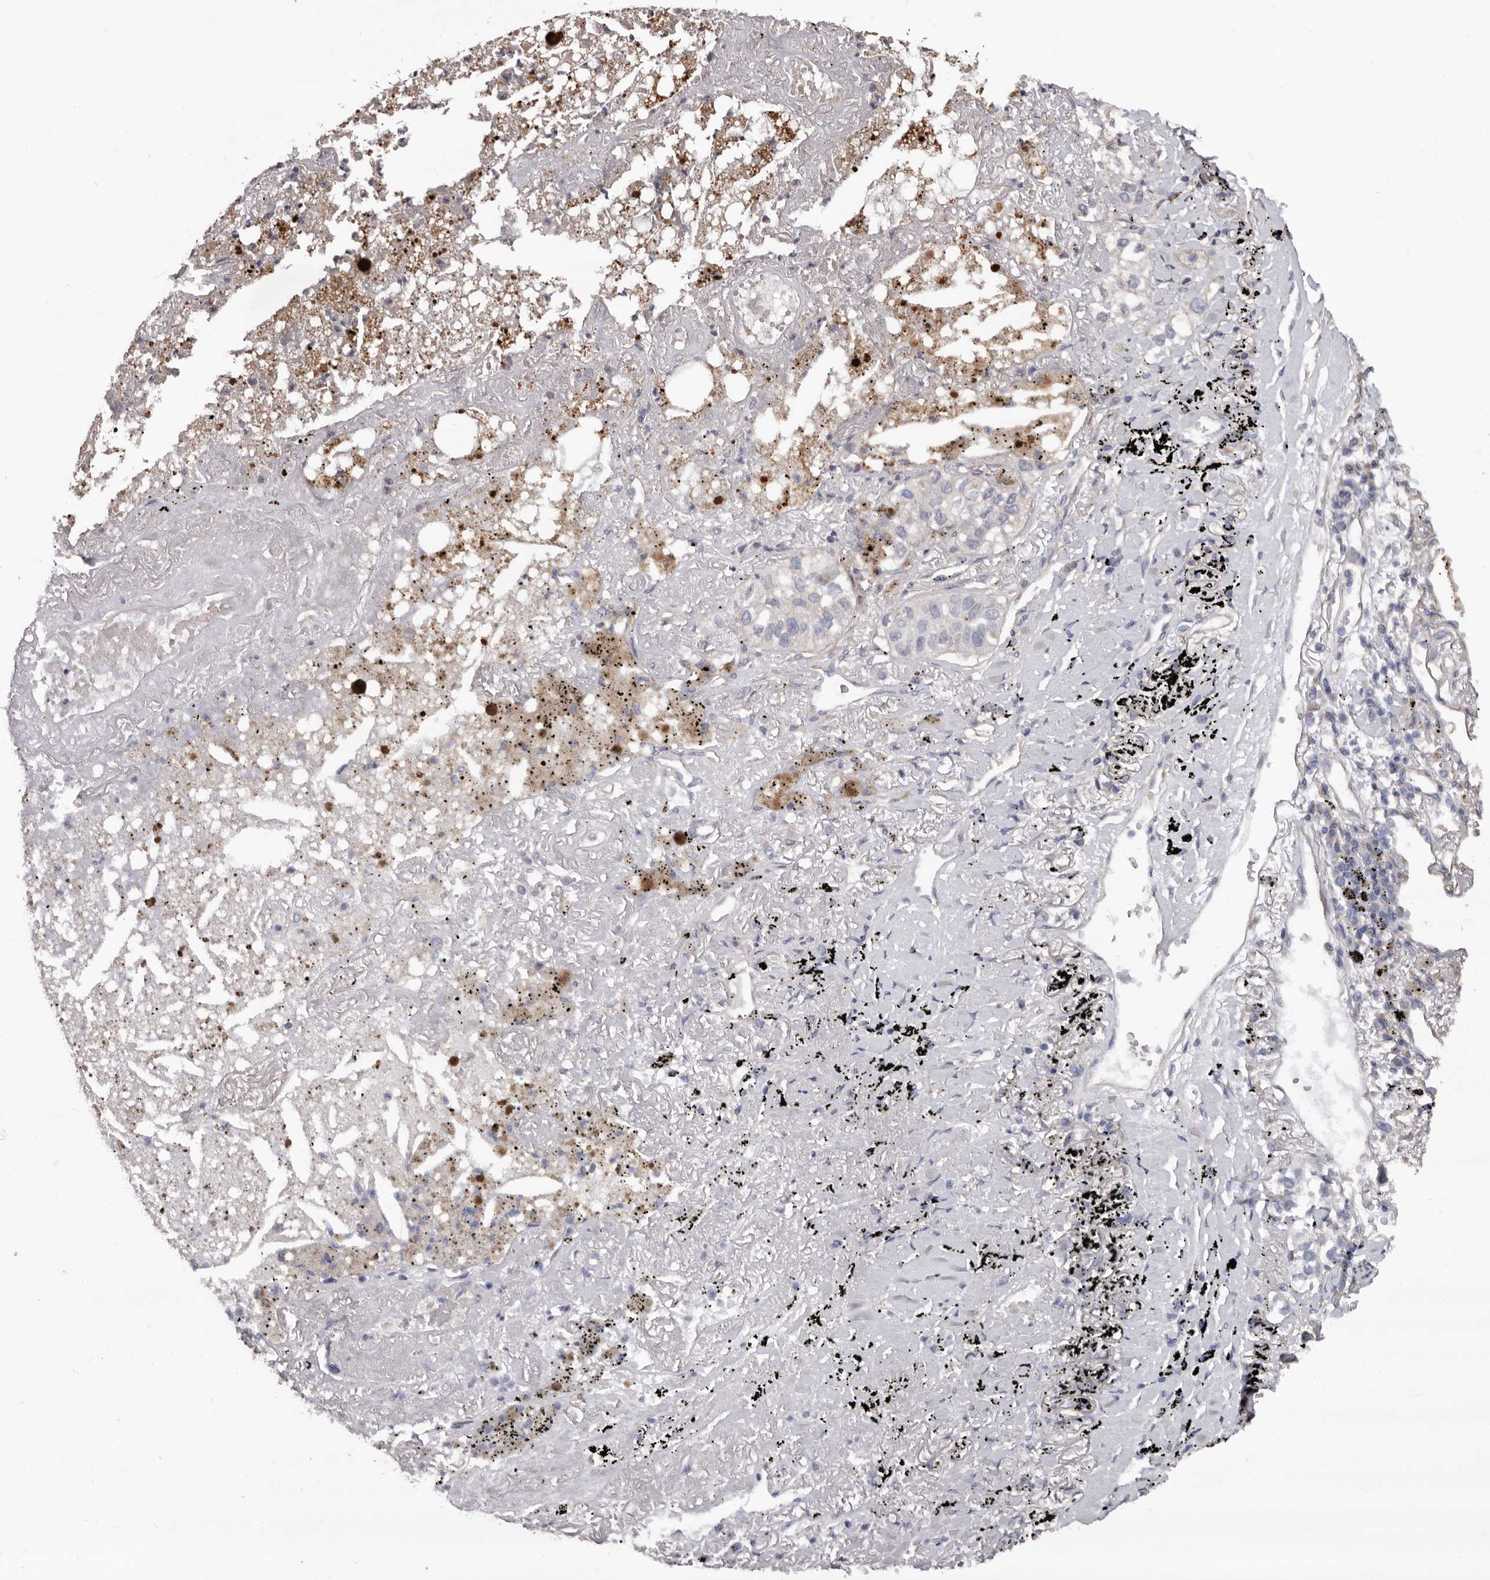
{"staining": {"intensity": "negative", "quantity": "none", "location": "none"}, "tissue": "lung cancer", "cell_type": "Tumor cells", "image_type": "cancer", "snomed": [{"axis": "morphology", "description": "Adenocarcinoma, NOS"}, {"axis": "topography", "description": "Lung"}], "caption": "Lung adenocarcinoma was stained to show a protein in brown. There is no significant staining in tumor cells.", "gene": "PRKD1", "patient": {"sex": "male", "age": 63}}